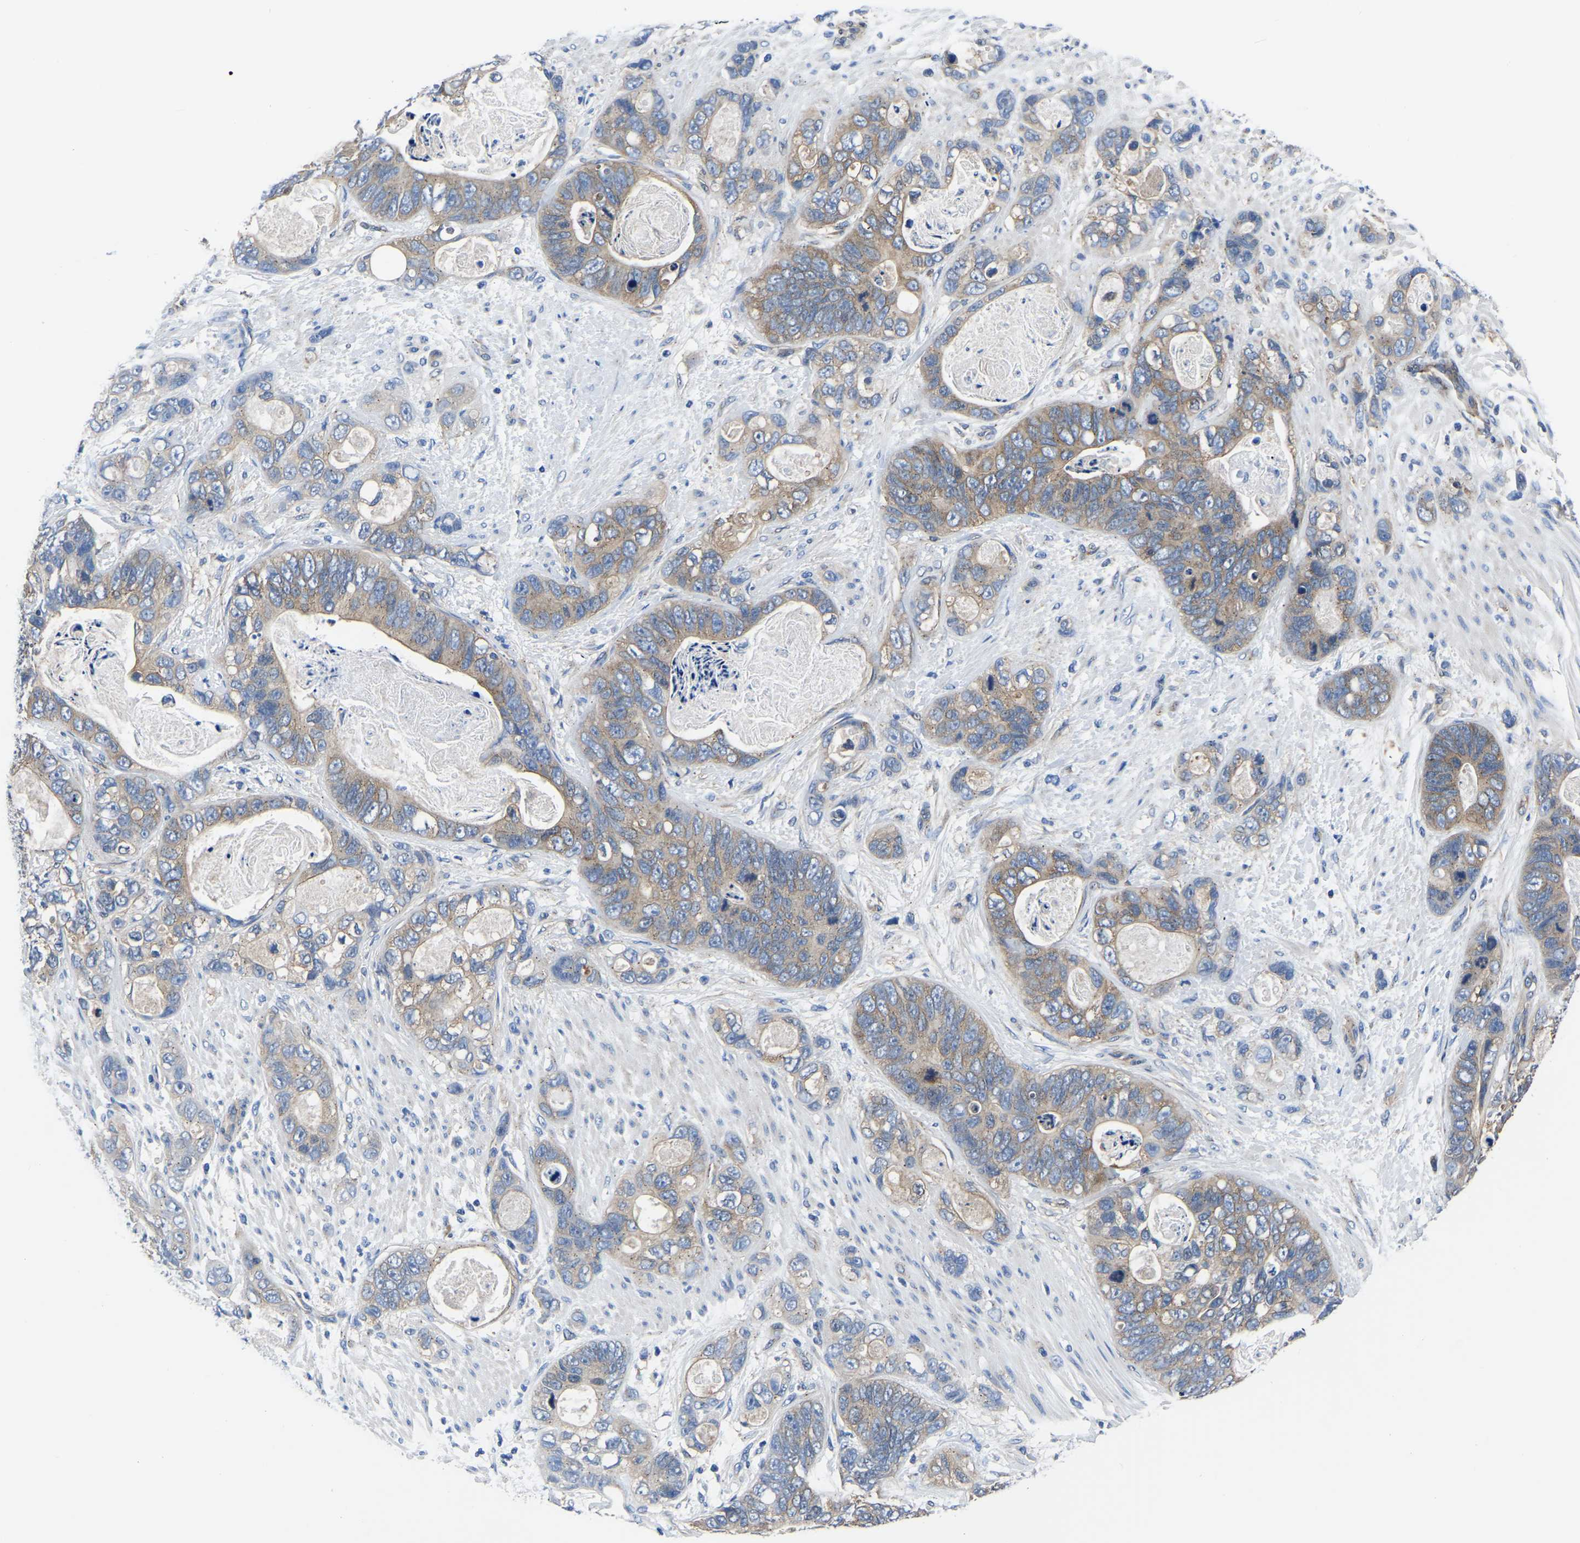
{"staining": {"intensity": "weak", "quantity": "25%-75%", "location": "cytoplasmic/membranous"}, "tissue": "stomach cancer", "cell_type": "Tumor cells", "image_type": "cancer", "snomed": [{"axis": "morphology", "description": "Normal tissue, NOS"}, {"axis": "morphology", "description": "Adenocarcinoma, NOS"}, {"axis": "topography", "description": "Stomach"}], "caption": "Protein analysis of stomach adenocarcinoma tissue demonstrates weak cytoplasmic/membranous staining in approximately 25%-75% of tumor cells.", "gene": "TFG", "patient": {"sex": "female", "age": 89}}